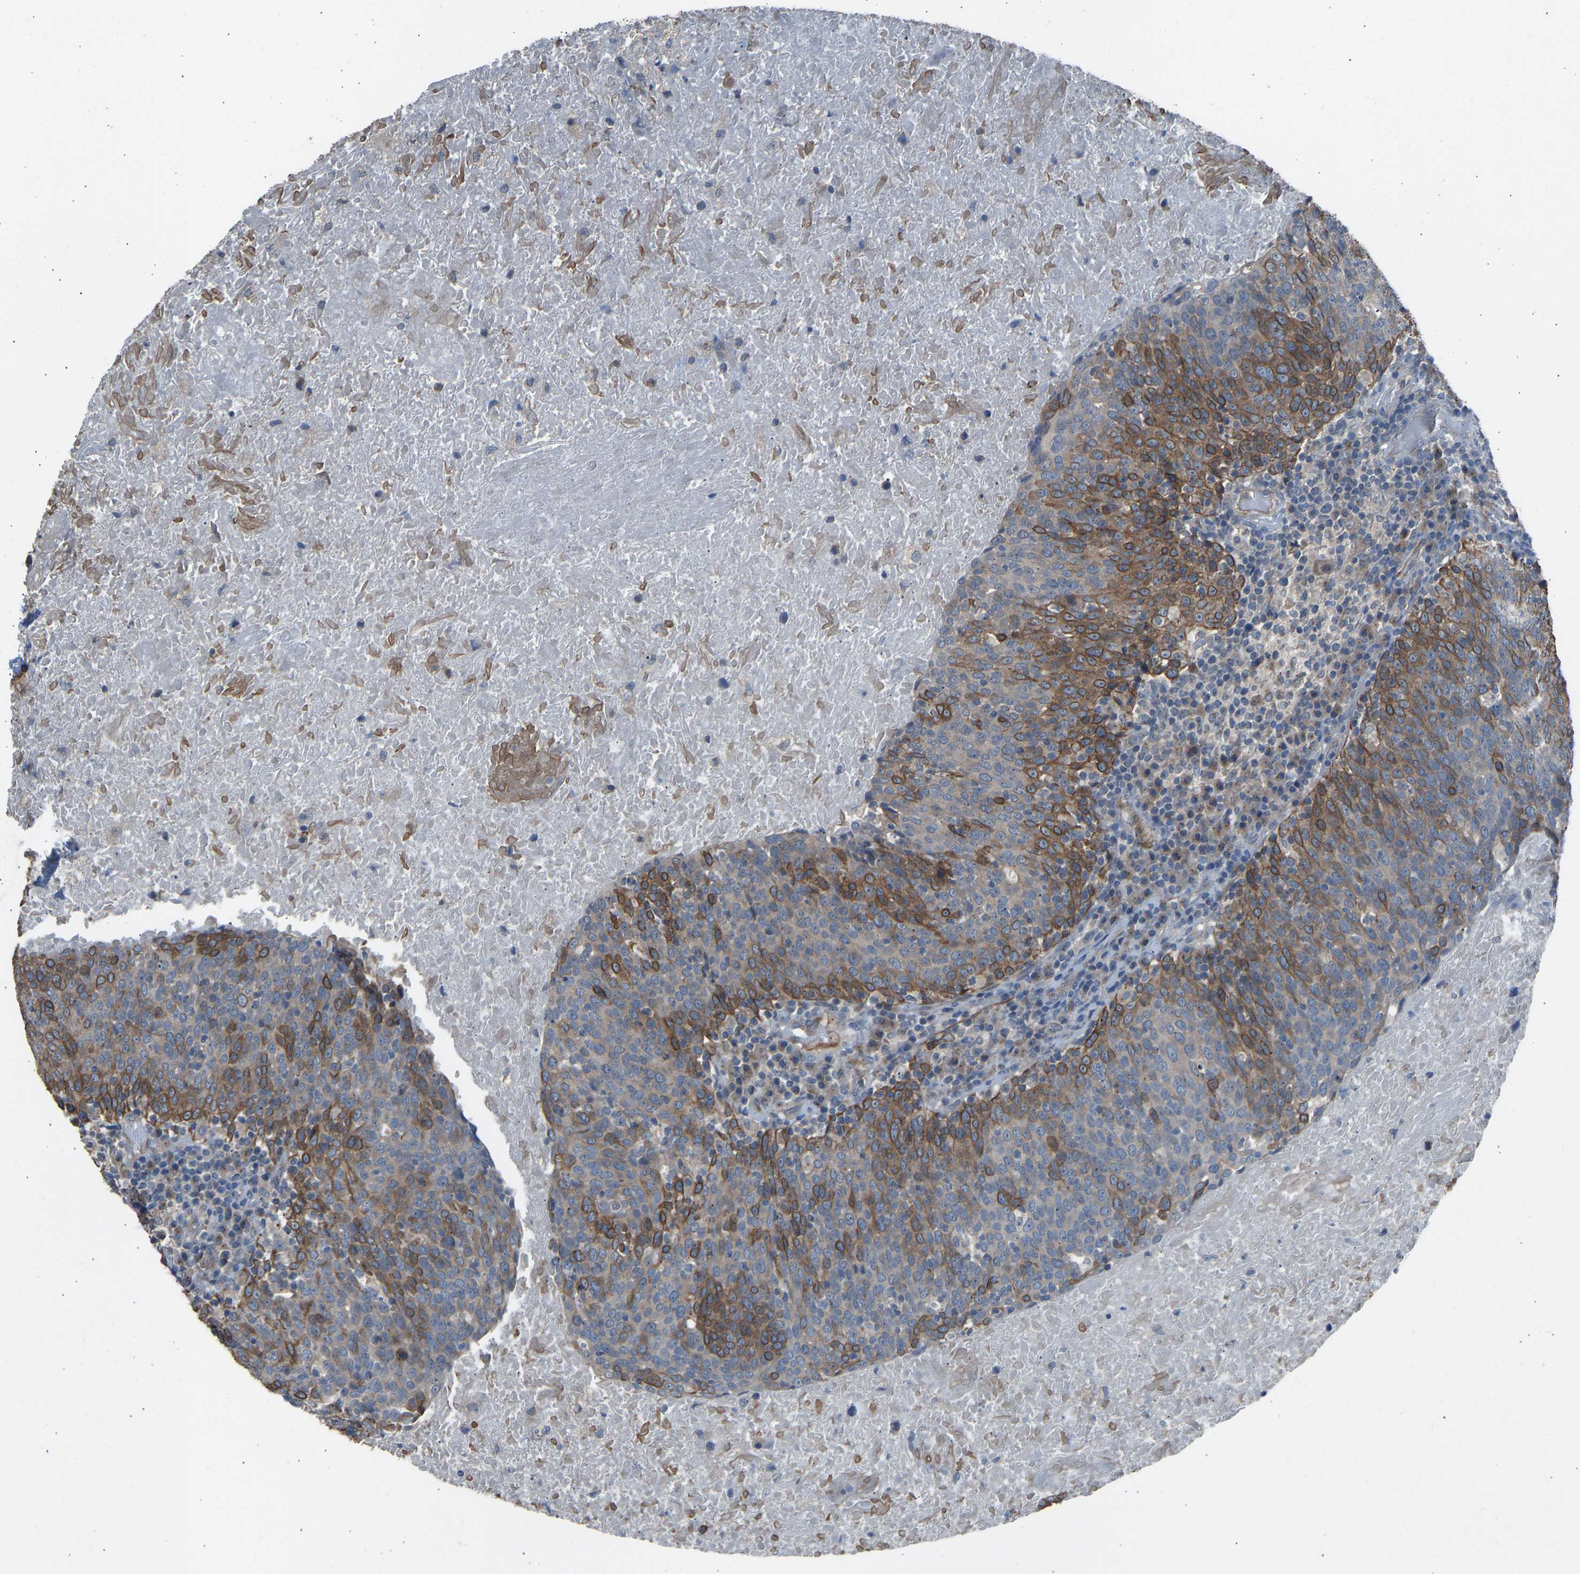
{"staining": {"intensity": "moderate", "quantity": "25%-75%", "location": "cytoplasmic/membranous"}, "tissue": "head and neck cancer", "cell_type": "Tumor cells", "image_type": "cancer", "snomed": [{"axis": "morphology", "description": "Squamous cell carcinoma, NOS"}, {"axis": "morphology", "description": "Squamous cell carcinoma, metastatic, NOS"}, {"axis": "topography", "description": "Lymph node"}, {"axis": "topography", "description": "Head-Neck"}], "caption": "Immunohistochemical staining of human head and neck cancer demonstrates moderate cytoplasmic/membranous protein expression in about 25%-75% of tumor cells. The staining is performed using DAB brown chromogen to label protein expression. The nuclei are counter-stained blue using hematoxylin.", "gene": "SLC43A1", "patient": {"sex": "male", "age": 62}}